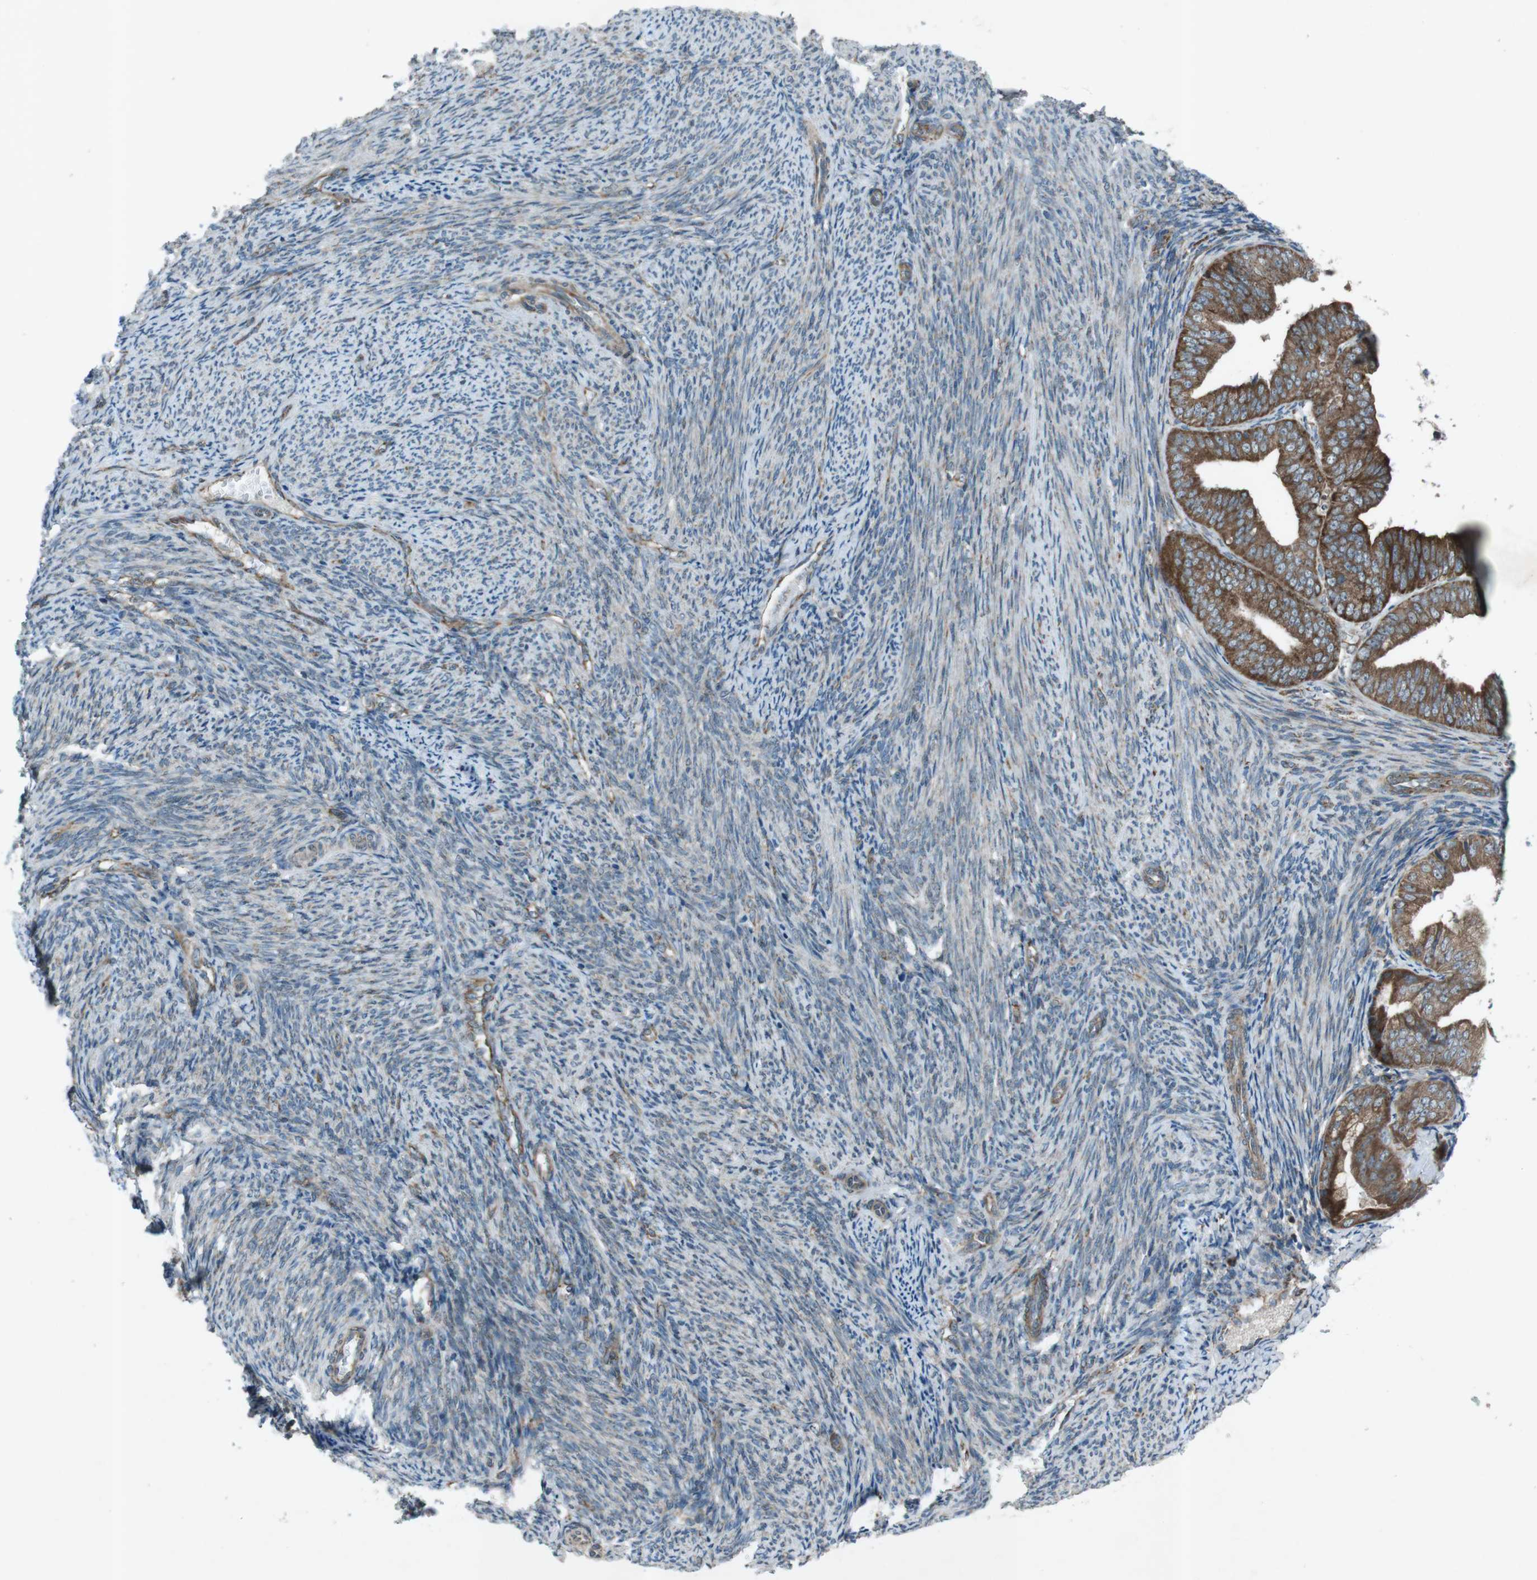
{"staining": {"intensity": "moderate", "quantity": ">75%", "location": "cytoplasmic/membranous"}, "tissue": "endometrial cancer", "cell_type": "Tumor cells", "image_type": "cancer", "snomed": [{"axis": "morphology", "description": "Adenocarcinoma, NOS"}, {"axis": "topography", "description": "Endometrium"}], "caption": "Human adenocarcinoma (endometrial) stained with a brown dye displays moderate cytoplasmic/membranous positive staining in approximately >75% of tumor cells.", "gene": "SLC41A1", "patient": {"sex": "female", "age": 63}}